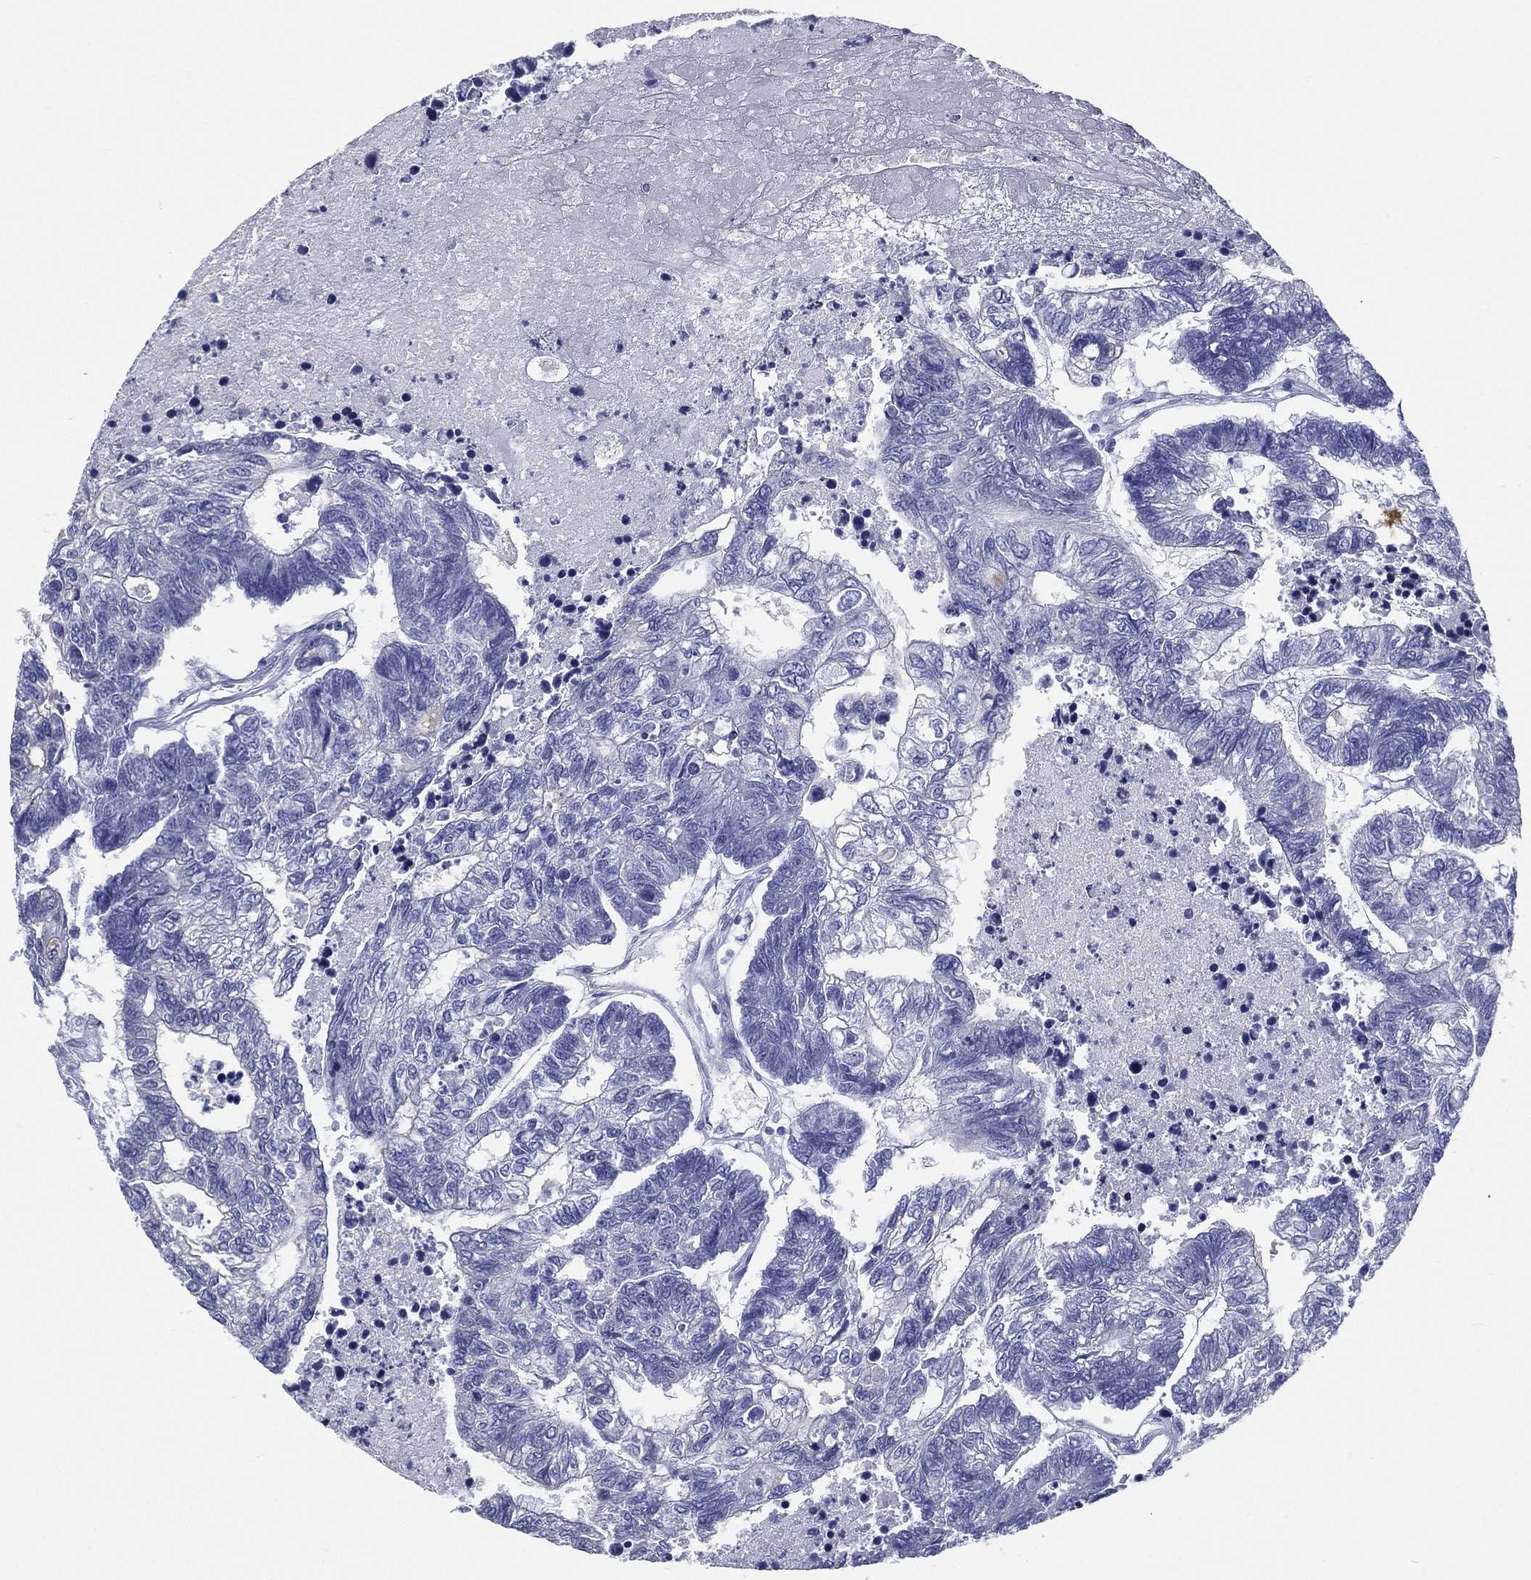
{"staining": {"intensity": "negative", "quantity": "none", "location": "none"}, "tissue": "colorectal cancer", "cell_type": "Tumor cells", "image_type": "cancer", "snomed": [{"axis": "morphology", "description": "Adenocarcinoma, NOS"}, {"axis": "topography", "description": "Colon"}], "caption": "This histopathology image is of colorectal cancer (adenocarcinoma) stained with IHC to label a protein in brown with the nuclei are counter-stained blue. There is no staining in tumor cells.", "gene": "RSPH4A", "patient": {"sex": "female", "age": 48}}